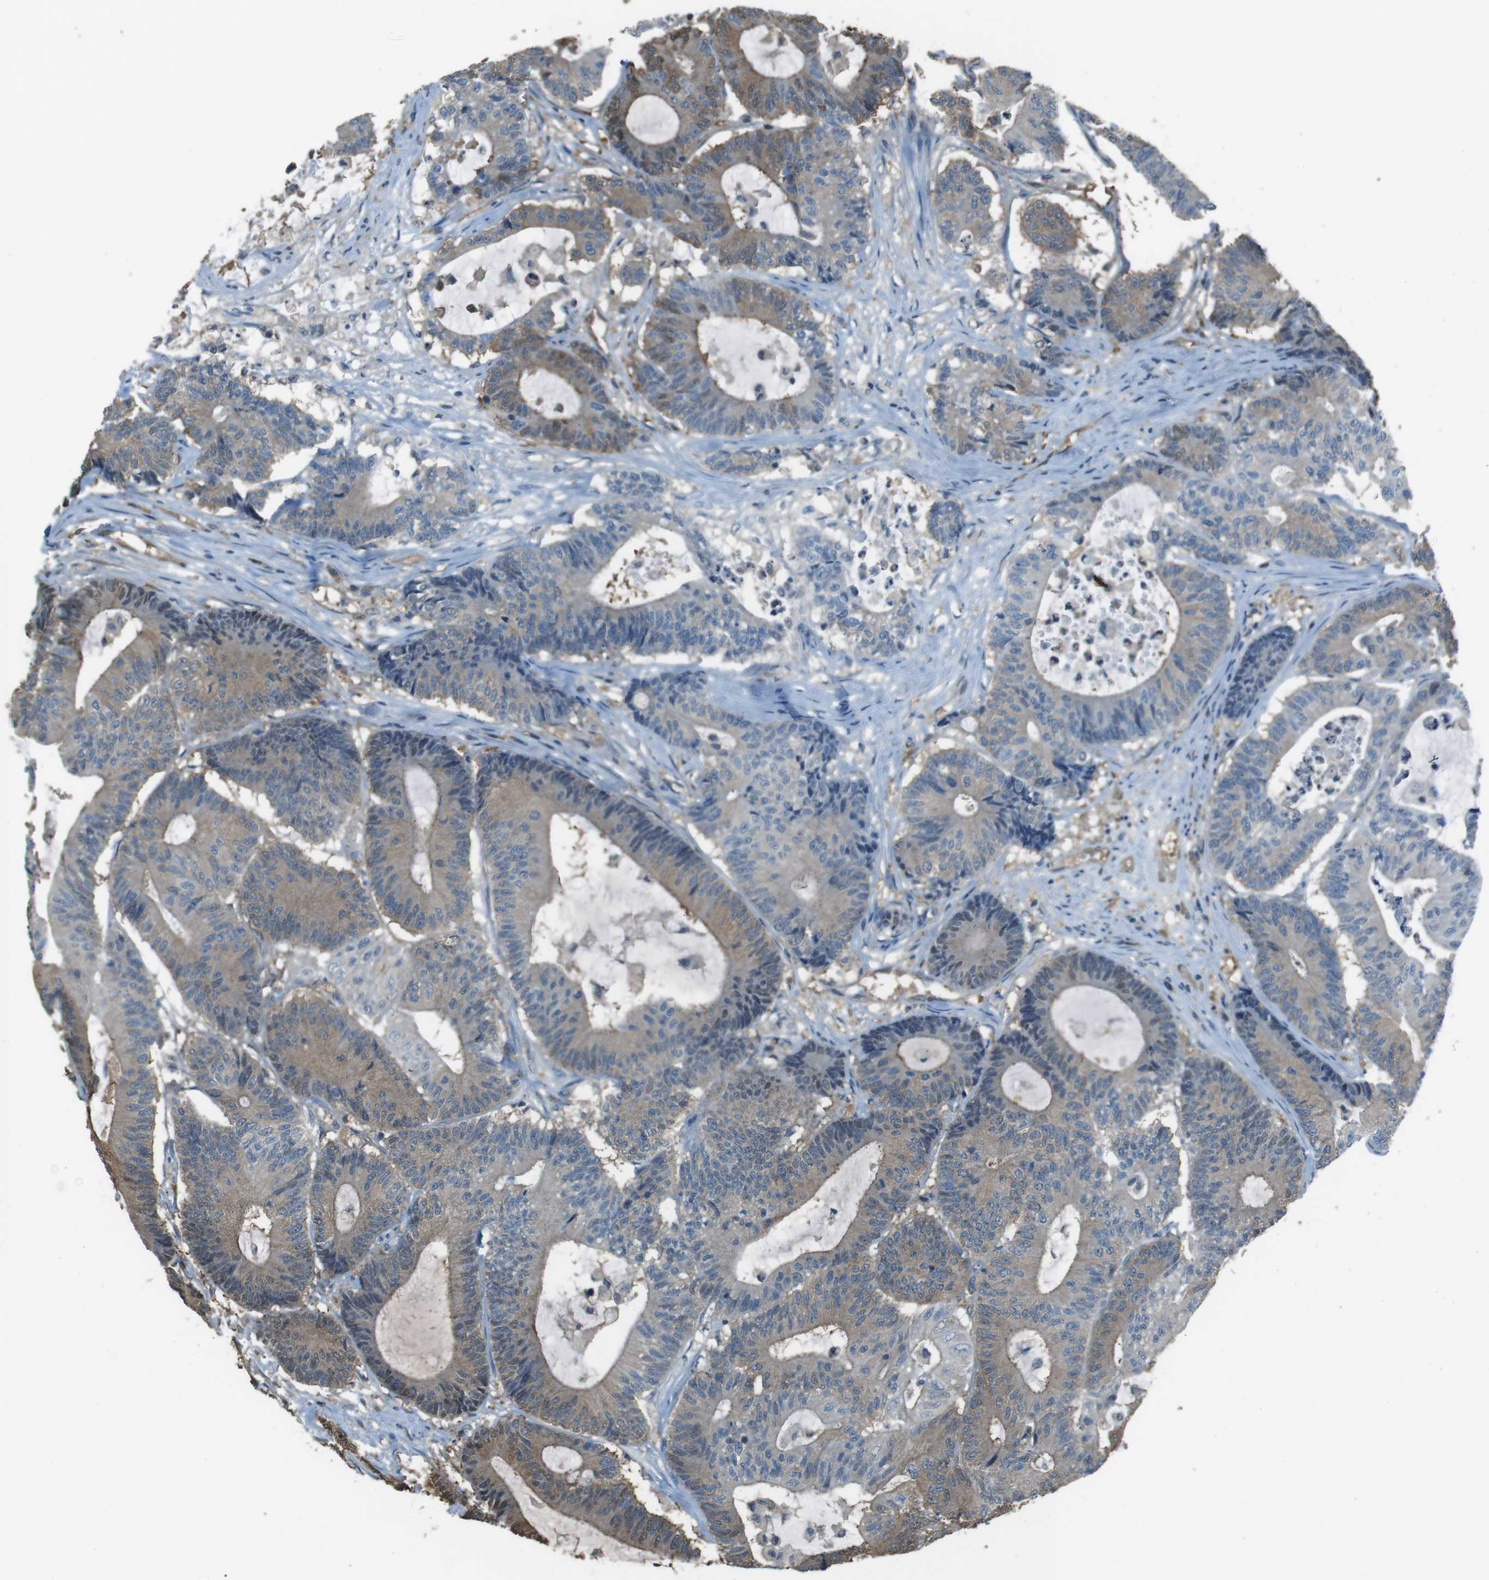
{"staining": {"intensity": "weak", "quantity": "25%-75%", "location": "cytoplasmic/membranous"}, "tissue": "colorectal cancer", "cell_type": "Tumor cells", "image_type": "cancer", "snomed": [{"axis": "morphology", "description": "Adenocarcinoma, NOS"}, {"axis": "topography", "description": "Colon"}], "caption": "IHC photomicrograph of human adenocarcinoma (colorectal) stained for a protein (brown), which reveals low levels of weak cytoplasmic/membranous expression in approximately 25%-75% of tumor cells.", "gene": "TWSG1", "patient": {"sex": "female", "age": 84}}